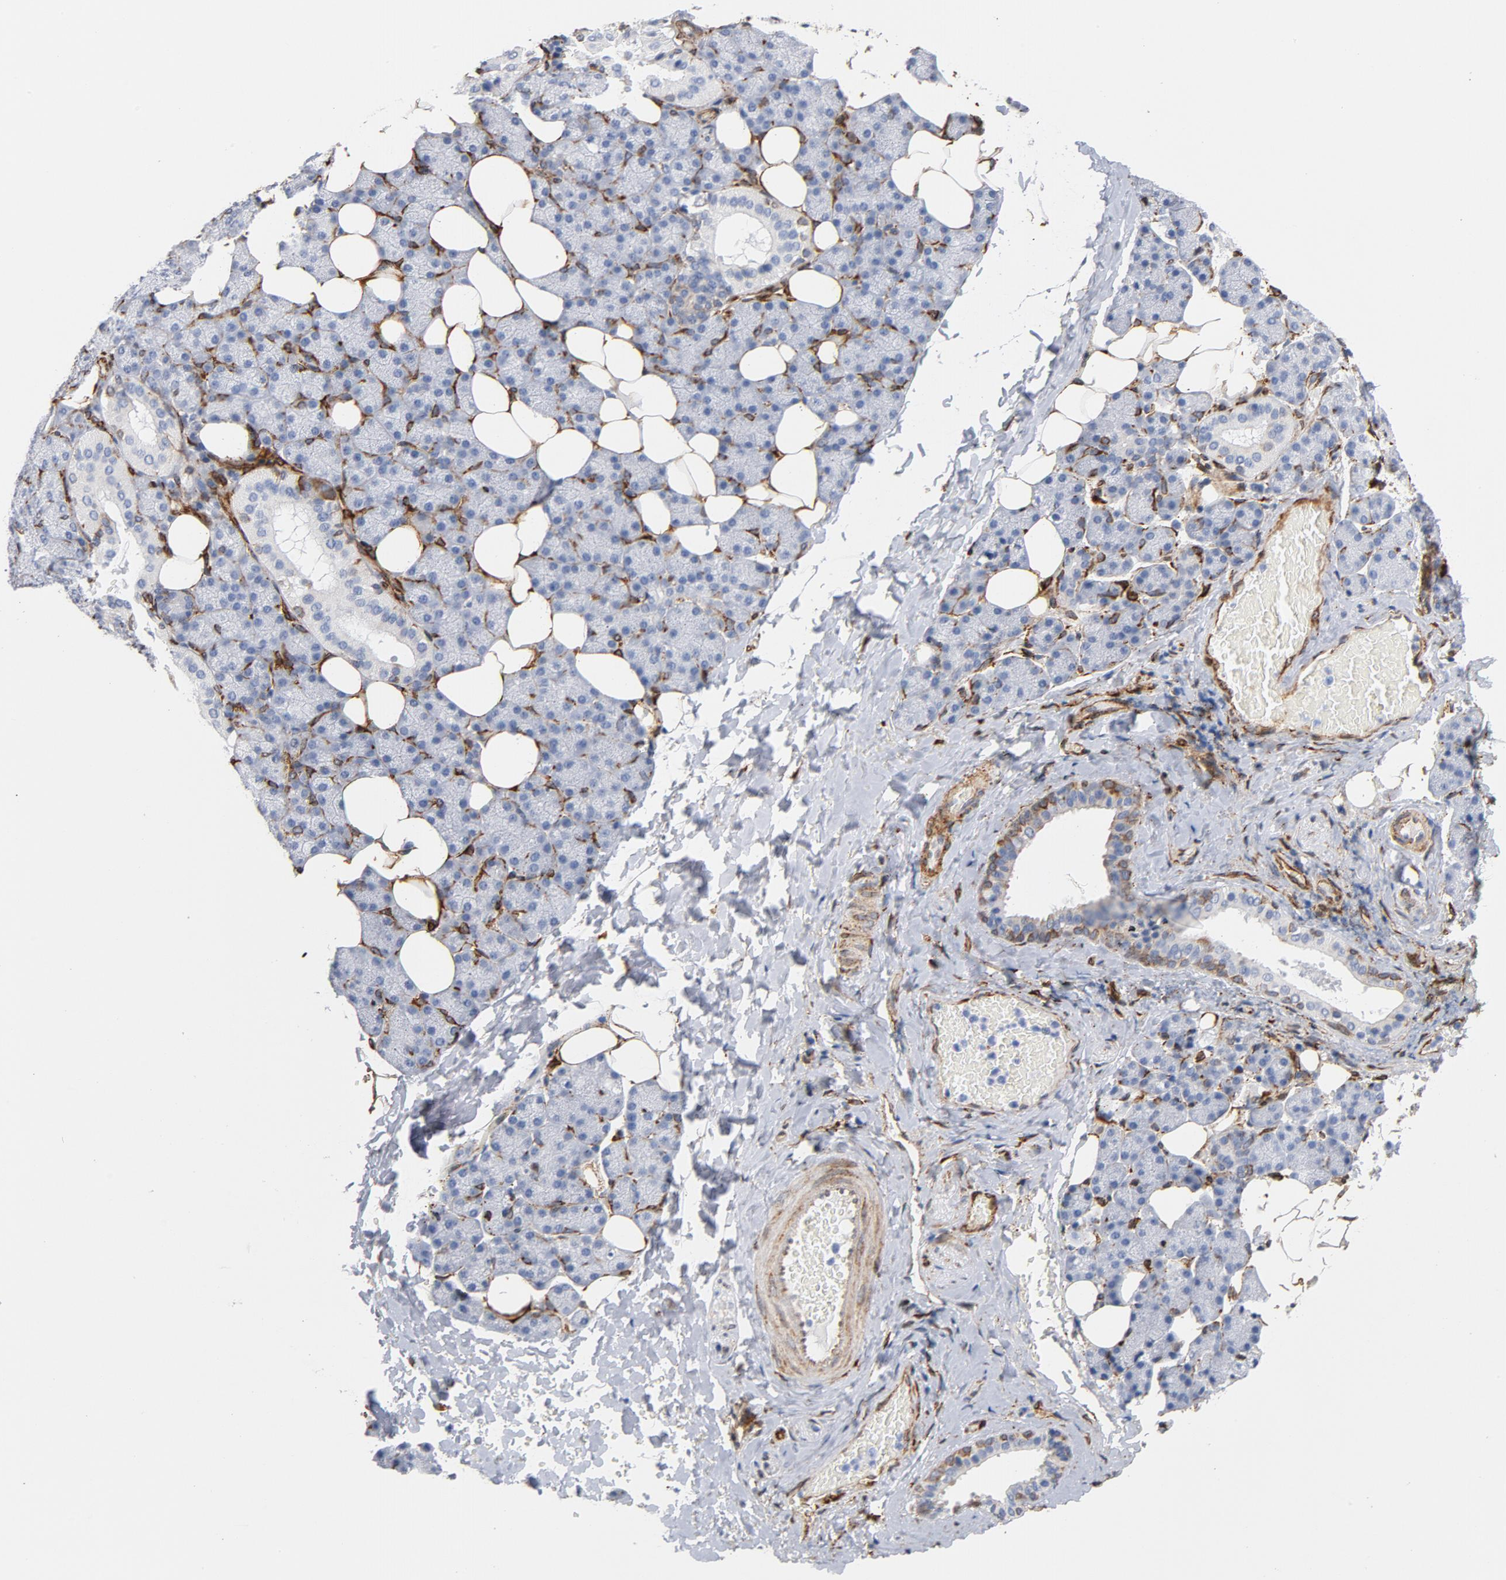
{"staining": {"intensity": "negative", "quantity": "none", "location": "none"}, "tissue": "salivary gland", "cell_type": "Glandular cells", "image_type": "normal", "snomed": [{"axis": "morphology", "description": "Normal tissue, NOS"}, {"axis": "topography", "description": "Lymph node"}, {"axis": "topography", "description": "Salivary gland"}], "caption": "The immunohistochemistry photomicrograph has no significant staining in glandular cells of salivary gland.", "gene": "SERPINH1", "patient": {"sex": "male", "age": 8}}